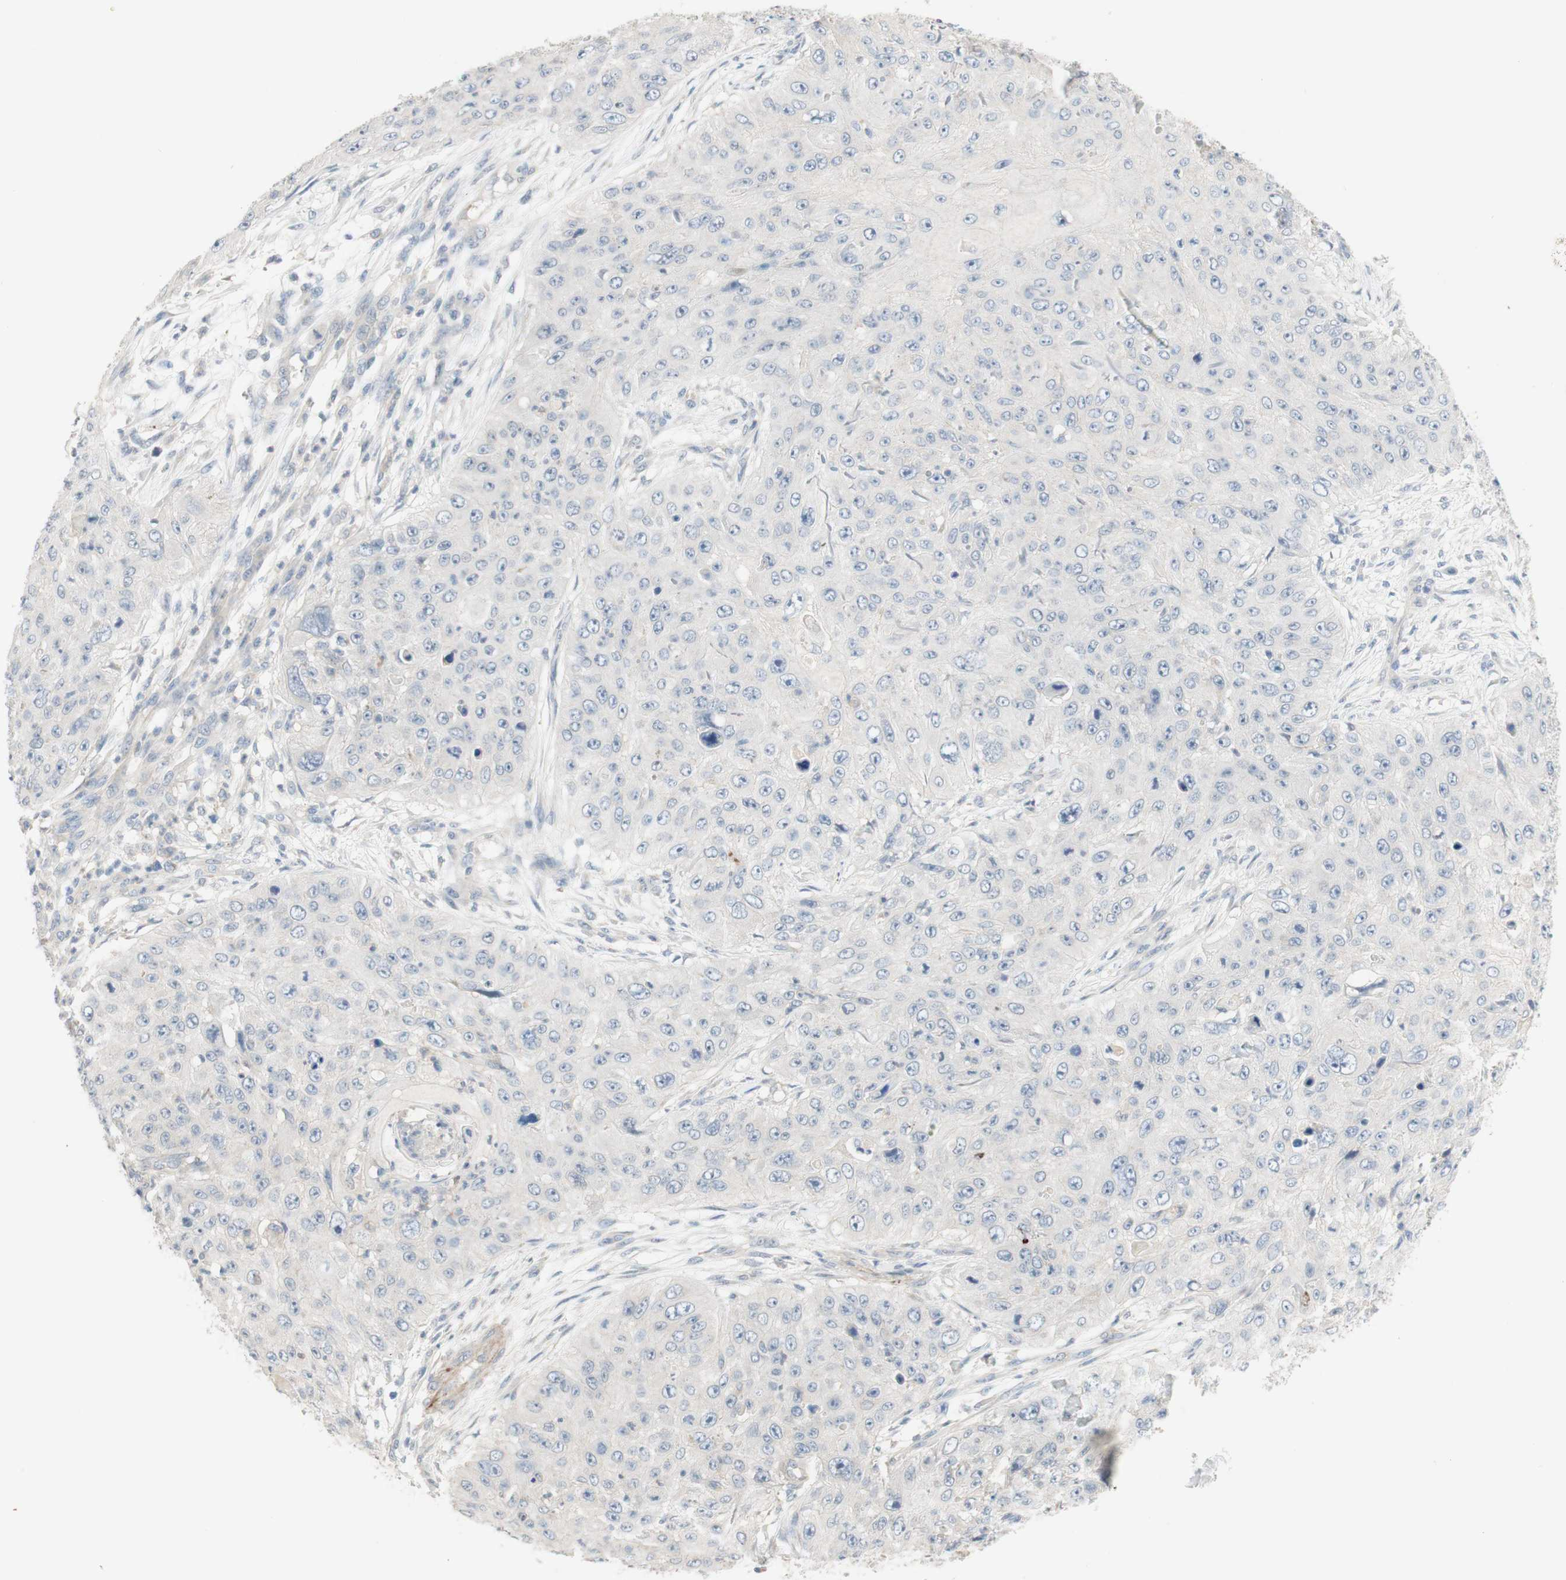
{"staining": {"intensity": "negative", "quantity": "none", "location": "none"}, "tissue": "skin cancer", "cell_type": "Tumor cells", "image_type": "cancer", "snomed": [{"axis": "morphology", "description": "Squamous cell carcinoma, NOS"}, {"axis": "topography", "description": "Skin"}], "caption": "Squamous cell carcinoma (skin) was stained to show a protein in brown. There is no significant positivity in tumor cells.", "gene": "MANEA", "patient": {"sex": "female", "age": 80}}